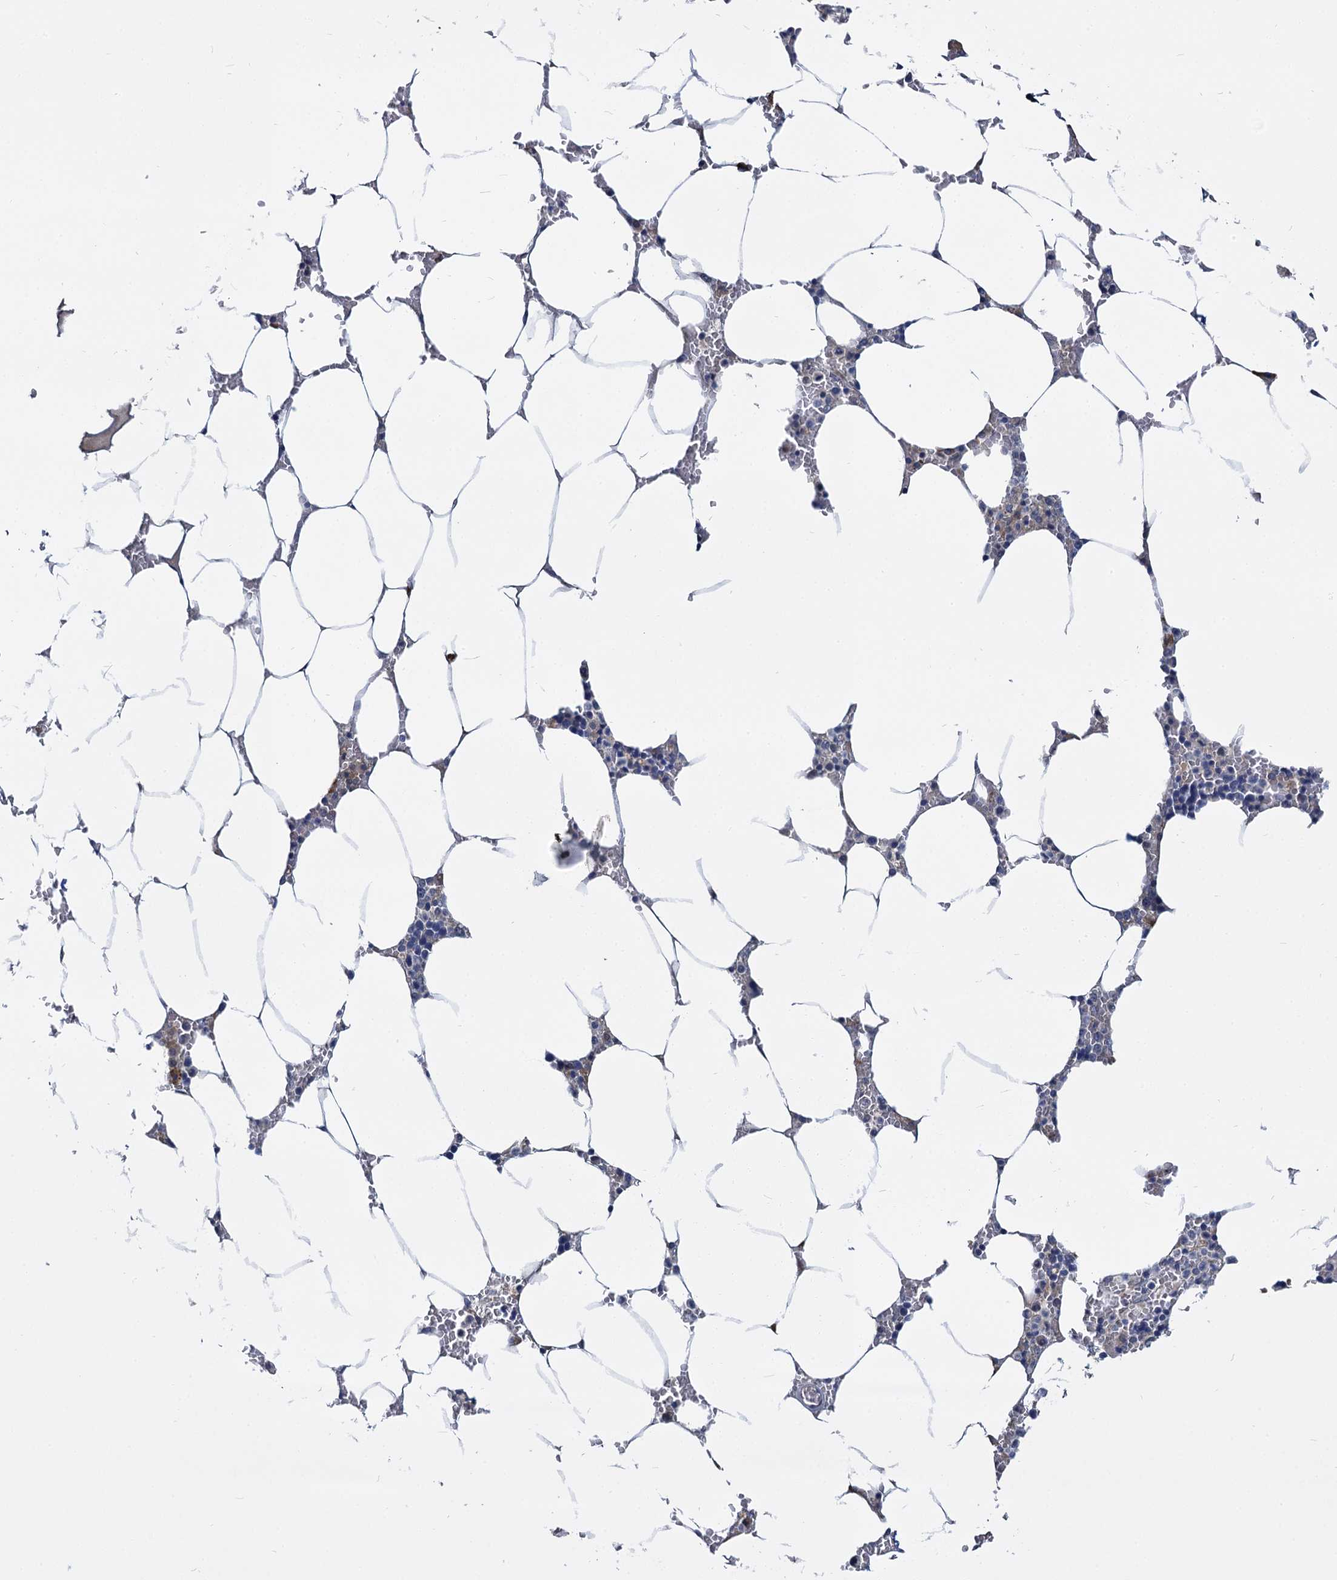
{"staining": {"intensity": "negative", "quantity": "none", "location": "none"}, "tissue": "bone marrow", "cell_type": "Hematopoietic cells", "image_type": "normal", "snomed": [{"axis": "morphology", "description": "Normal tissue, NOS"}, {"axis": "topography", "description": "Bone marrow"}], "caption": "Immunohistochemical staining of unremarkable human bone marrow displays no significant positivity in hematopoietic cells. (DAB IHC with hematoxylin counter stain).", "gene": "ANKRD42", "patient": {"sex": "male", "age": 70}}